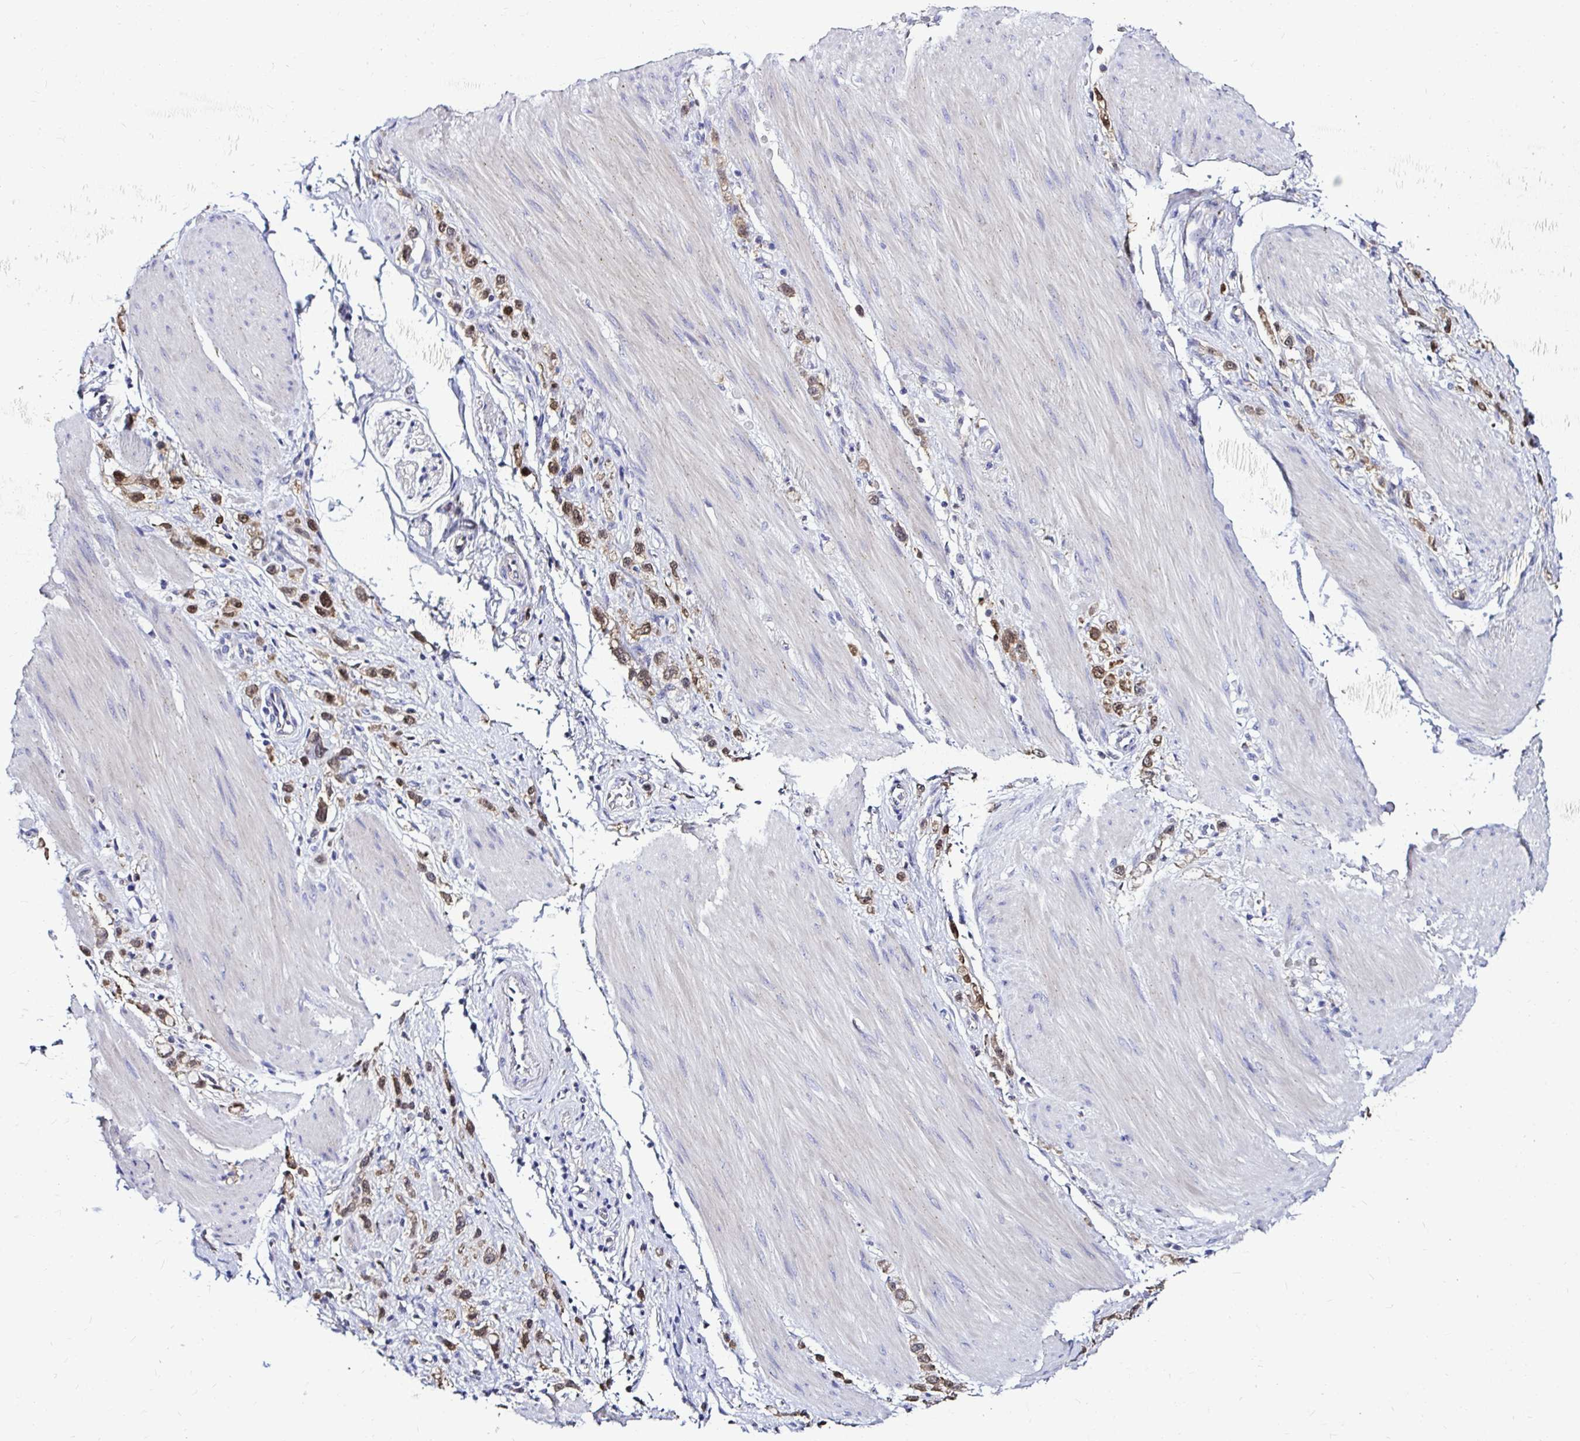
{"staining": {"intensity": "moderate", "quantity": ">75%", "location": "cytoplasmic/membranous,nuclear"}, "tissue": "stomach cancer", "cell_type": "Tumor cells", "image_type": "cancer", "snomed": [{"axis": "morphology", "description": "Adenocarcinoma, NOS"}, {"axis": "topography", "description": "Stomach"}], "caption": "Brown immunohistochemical staining in stomach cancer reveals moderate cytoplasmic/membranous and nuclear expression in approximately >75% of tumor cells. Using DAB (brown) and hematoxylin (blue) stains, captured at high magnification using brightfield microscopy.", "gene": "IDH1", "patient": {"sex": "female", "age": 65}}